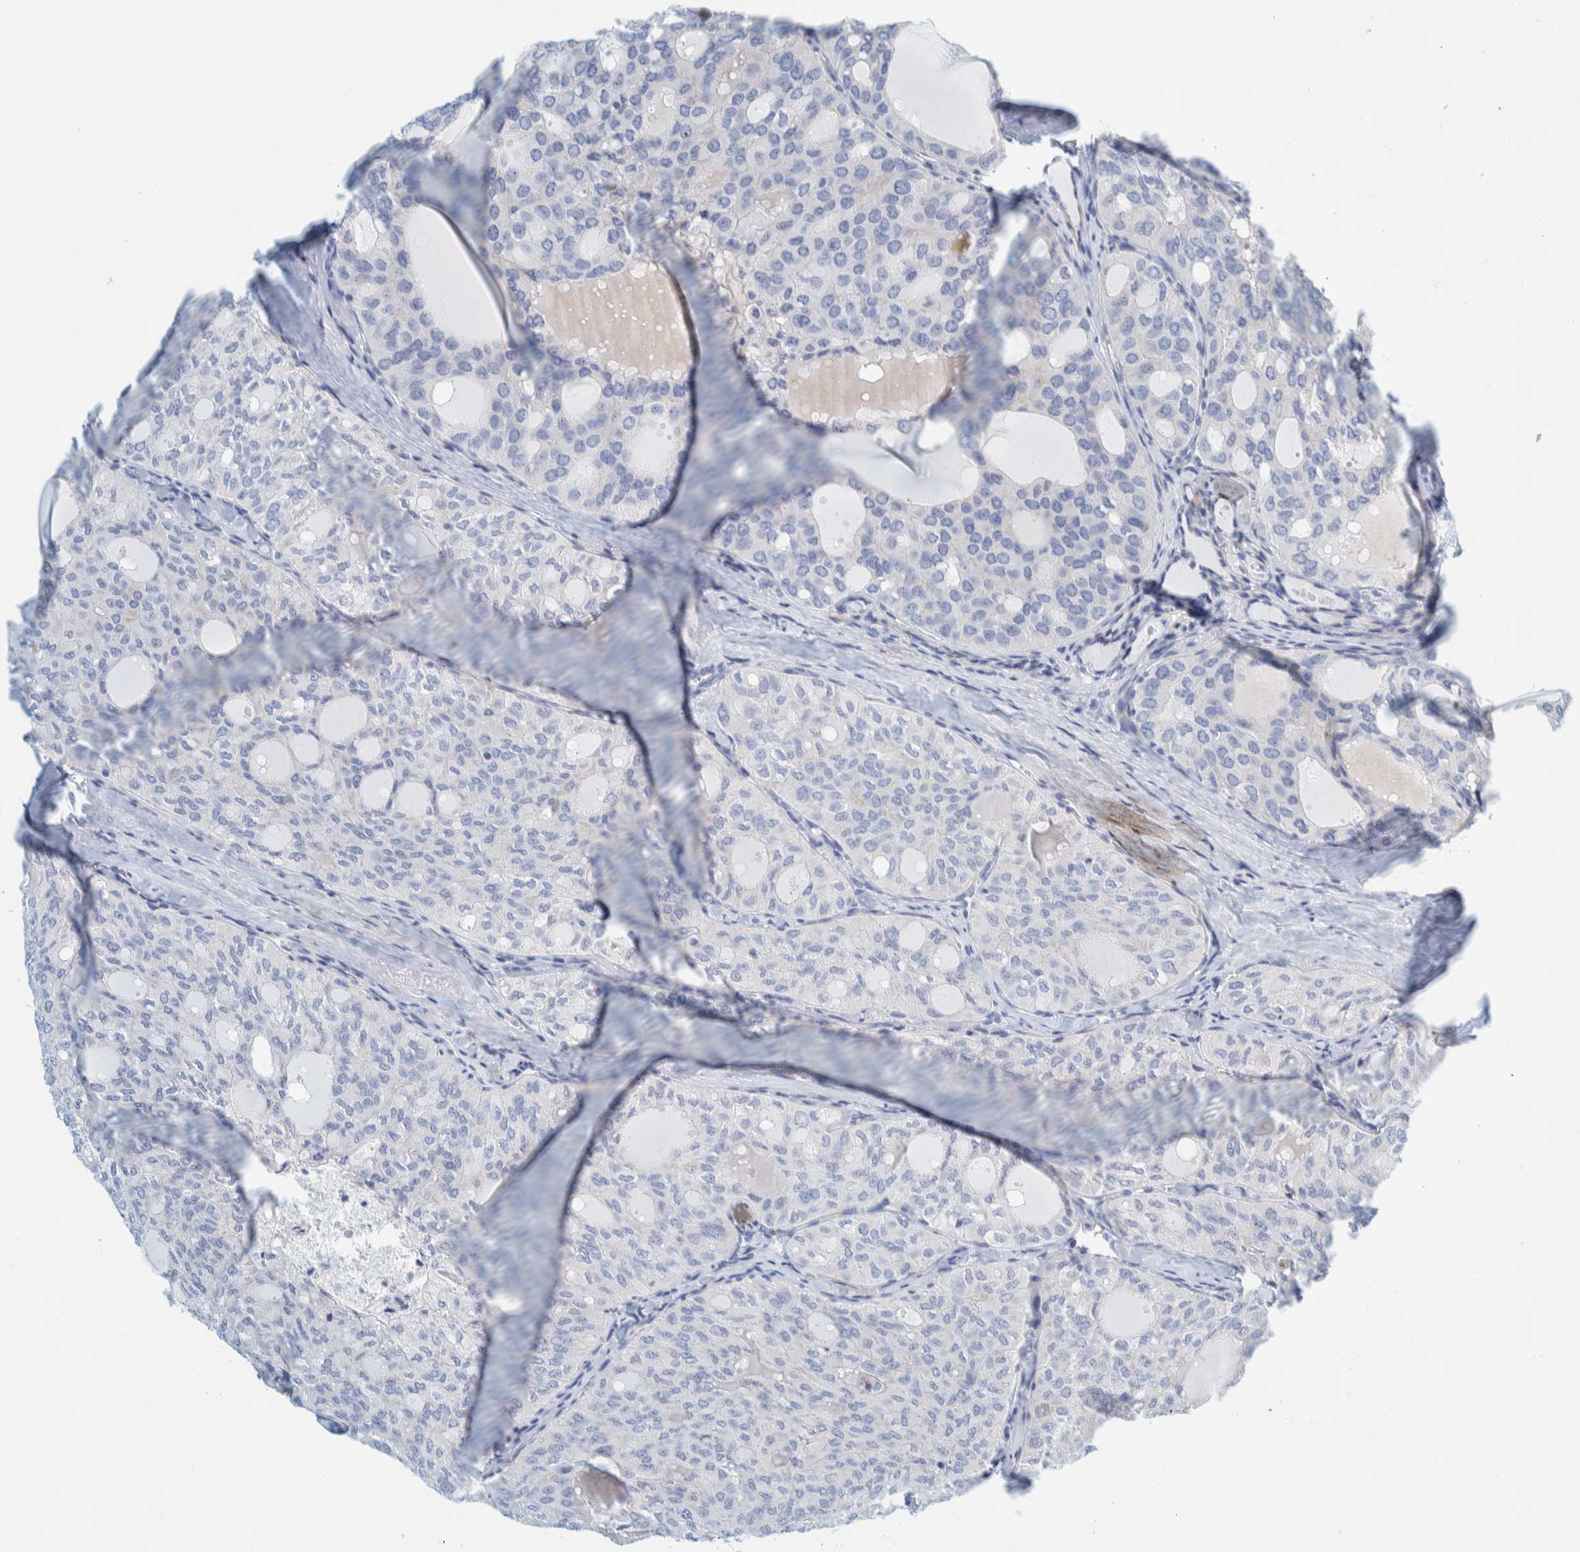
{"staining": {"intensity": "negative", "quantity": "none", "location": "none"}, "tissue": "thyroid cancer", "cell_type": "Tumor cells", "image_type": "cancer", "snomed": [{"axis": "morphology", "description": "Follicular adenoma carcinoma, NOS"}, {"axis": "topography", "description": "Thyroid gland"}], "caption": "IHC photomicrograph of neoplastic tissue: thyroid follicular adenoma carcinoma stained with DAB (3,3'-diaminobenzidine) shows no significant protein positivity in tumor cells.", "gene": "MOG", "patient": {"sex": "male", "age": 75}}